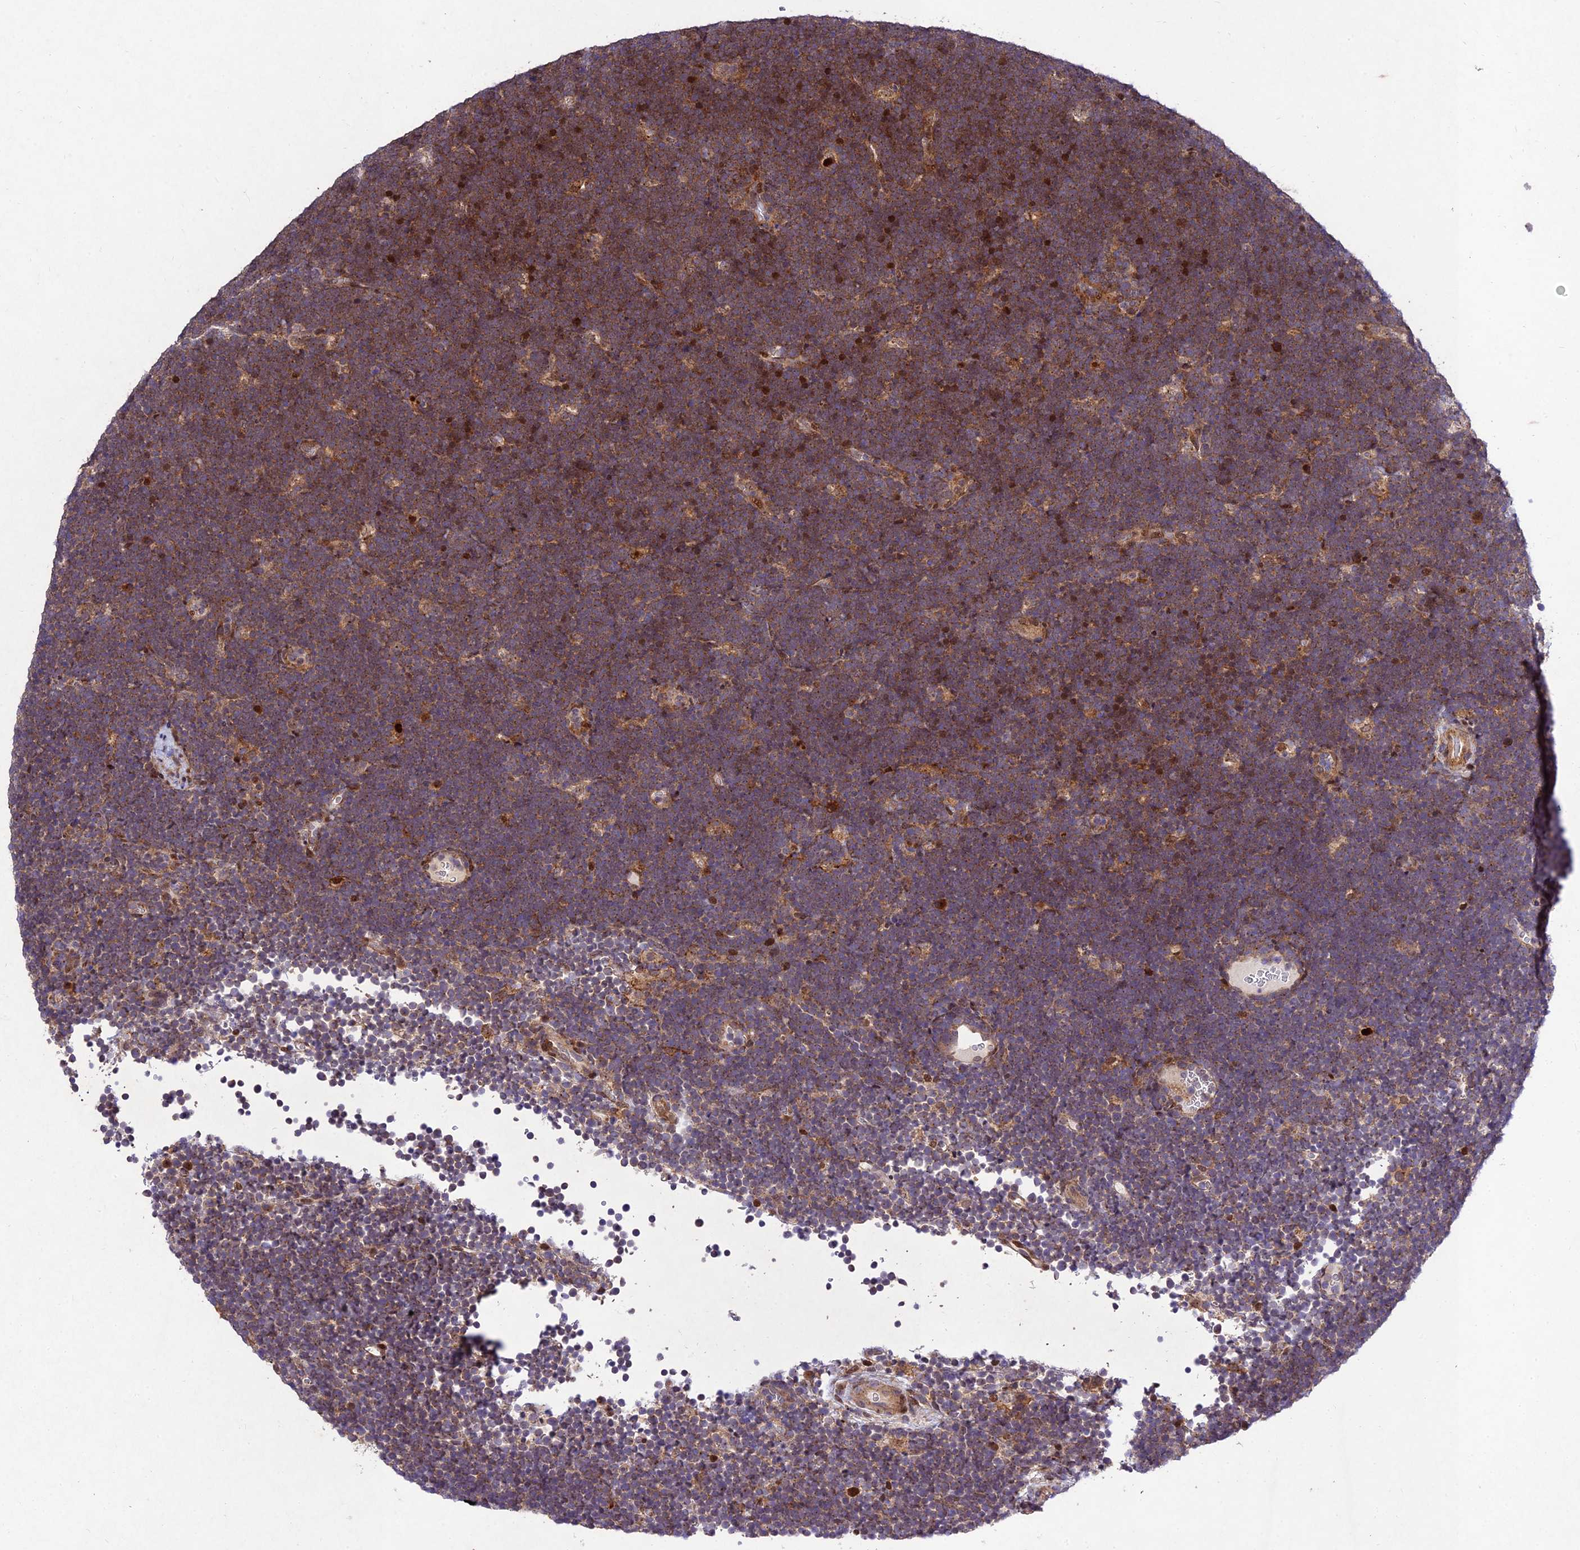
{"staining": {"intensity": "moderate", "quantity": ">75%", "location": "cytoplasmic/membranous"}, "tissue": "lymphoma", "cell_type": "Tumor cells", "image_type": "cancer", "snomed": [{"axis": "morphology", "description": "Malignant lymphoma, non-Hodgkin's type, High grade"}, {"axis": "topography", "description": "Lymph node"}], "caption": "High-grade malignant lymphoma, non-Hodgkin's type stained with a brown dye shows moderate cytoplasmic/membranous positive positivity in approximately >75% of tumor cells.", "gene": "MKKS", "patient": {"sex": "male", "age": 13}}